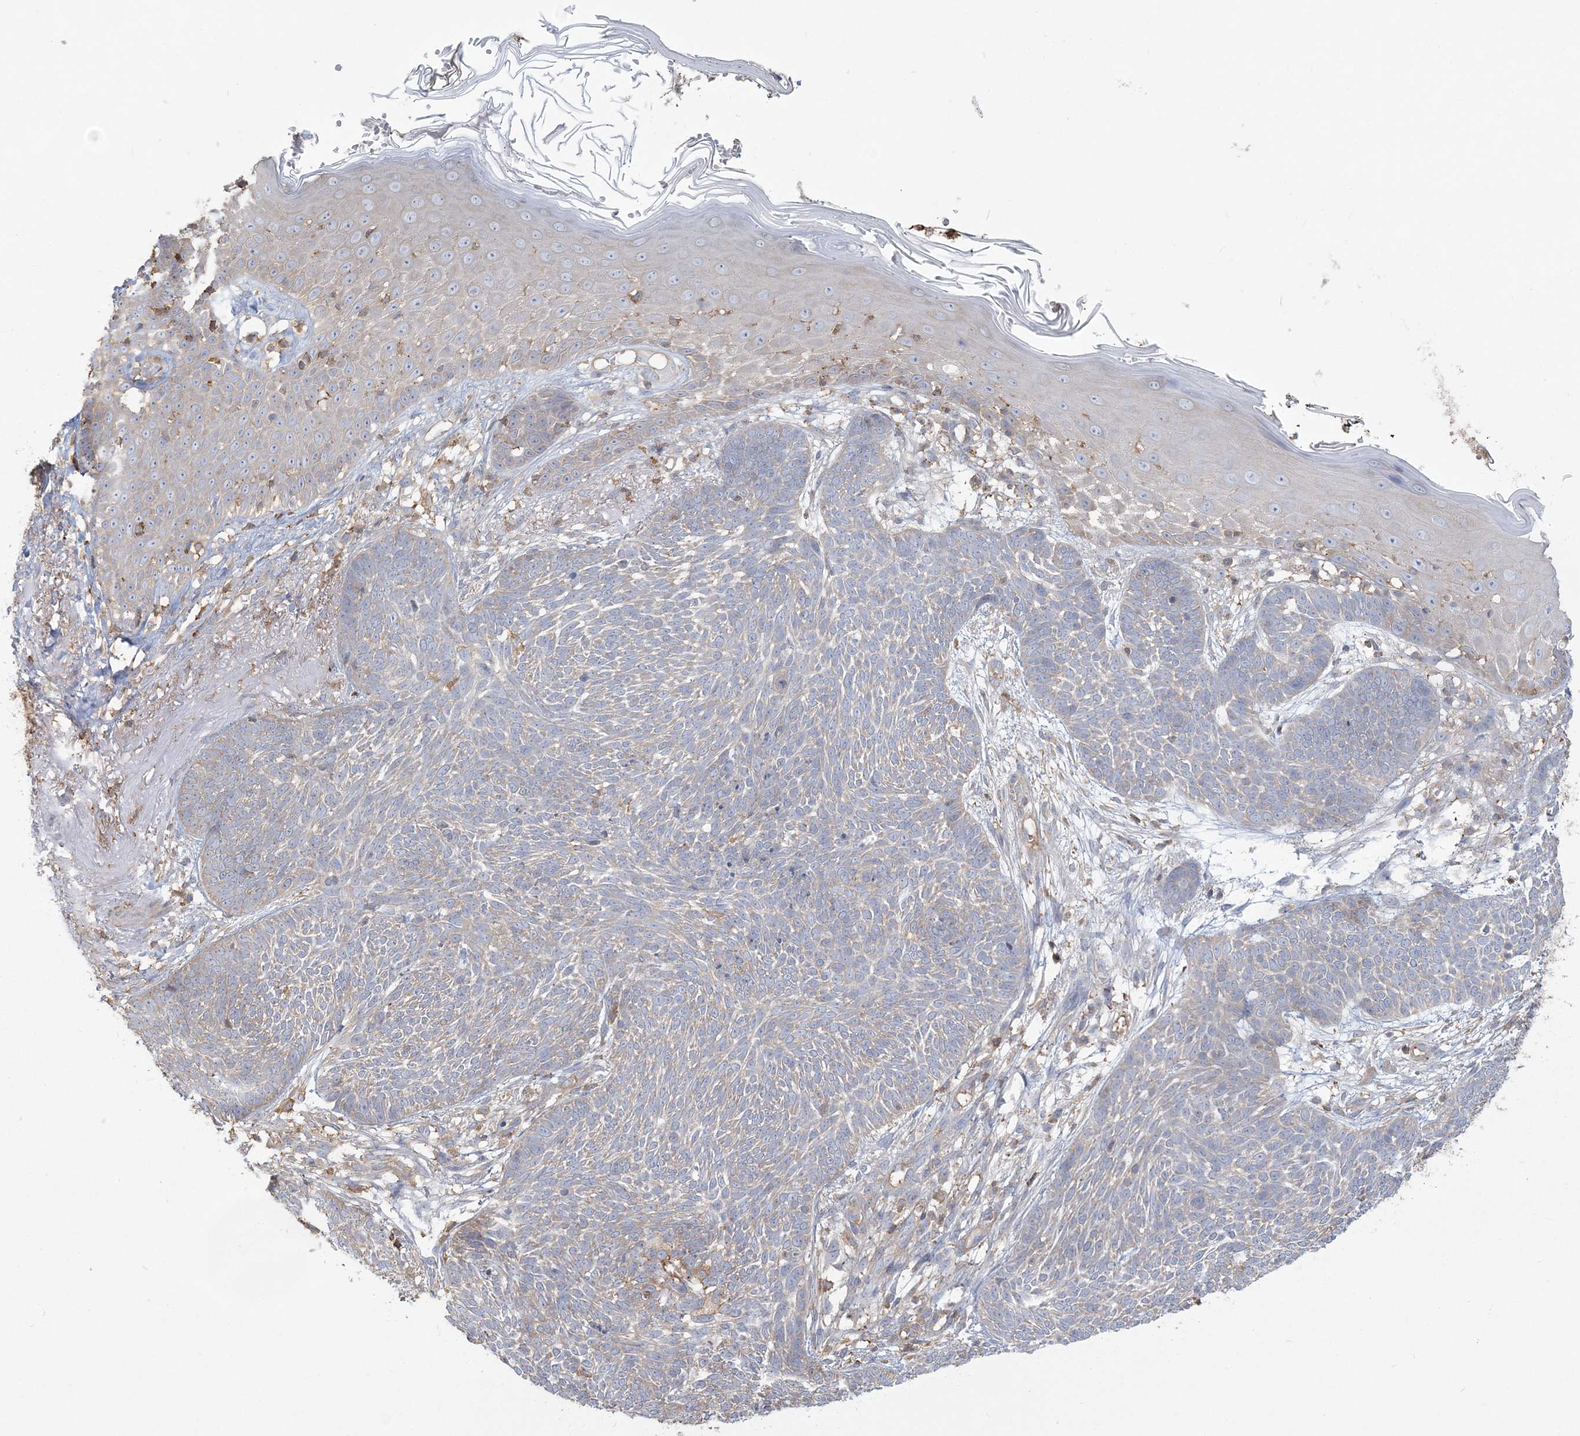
{"staining": {"intensity": "negative", "quantity": "none", "location": "none"}, "tissue": "skin cancer", "cell_type": "Tumor cells", "image_type": "cancer", "snomed": [{"axis": "morphology", "description": "Normal tissue, NOS"}, {"axis": "morphology", "description": "Basal cell carcinoma"}, {"axis": "topography", "description": "Skin"}], "caption": "Tumor cells are negative for brown protein staining in skin cancer.", "gene": "ANKS1A", "patient": {"sex": "male", "age": 64}}